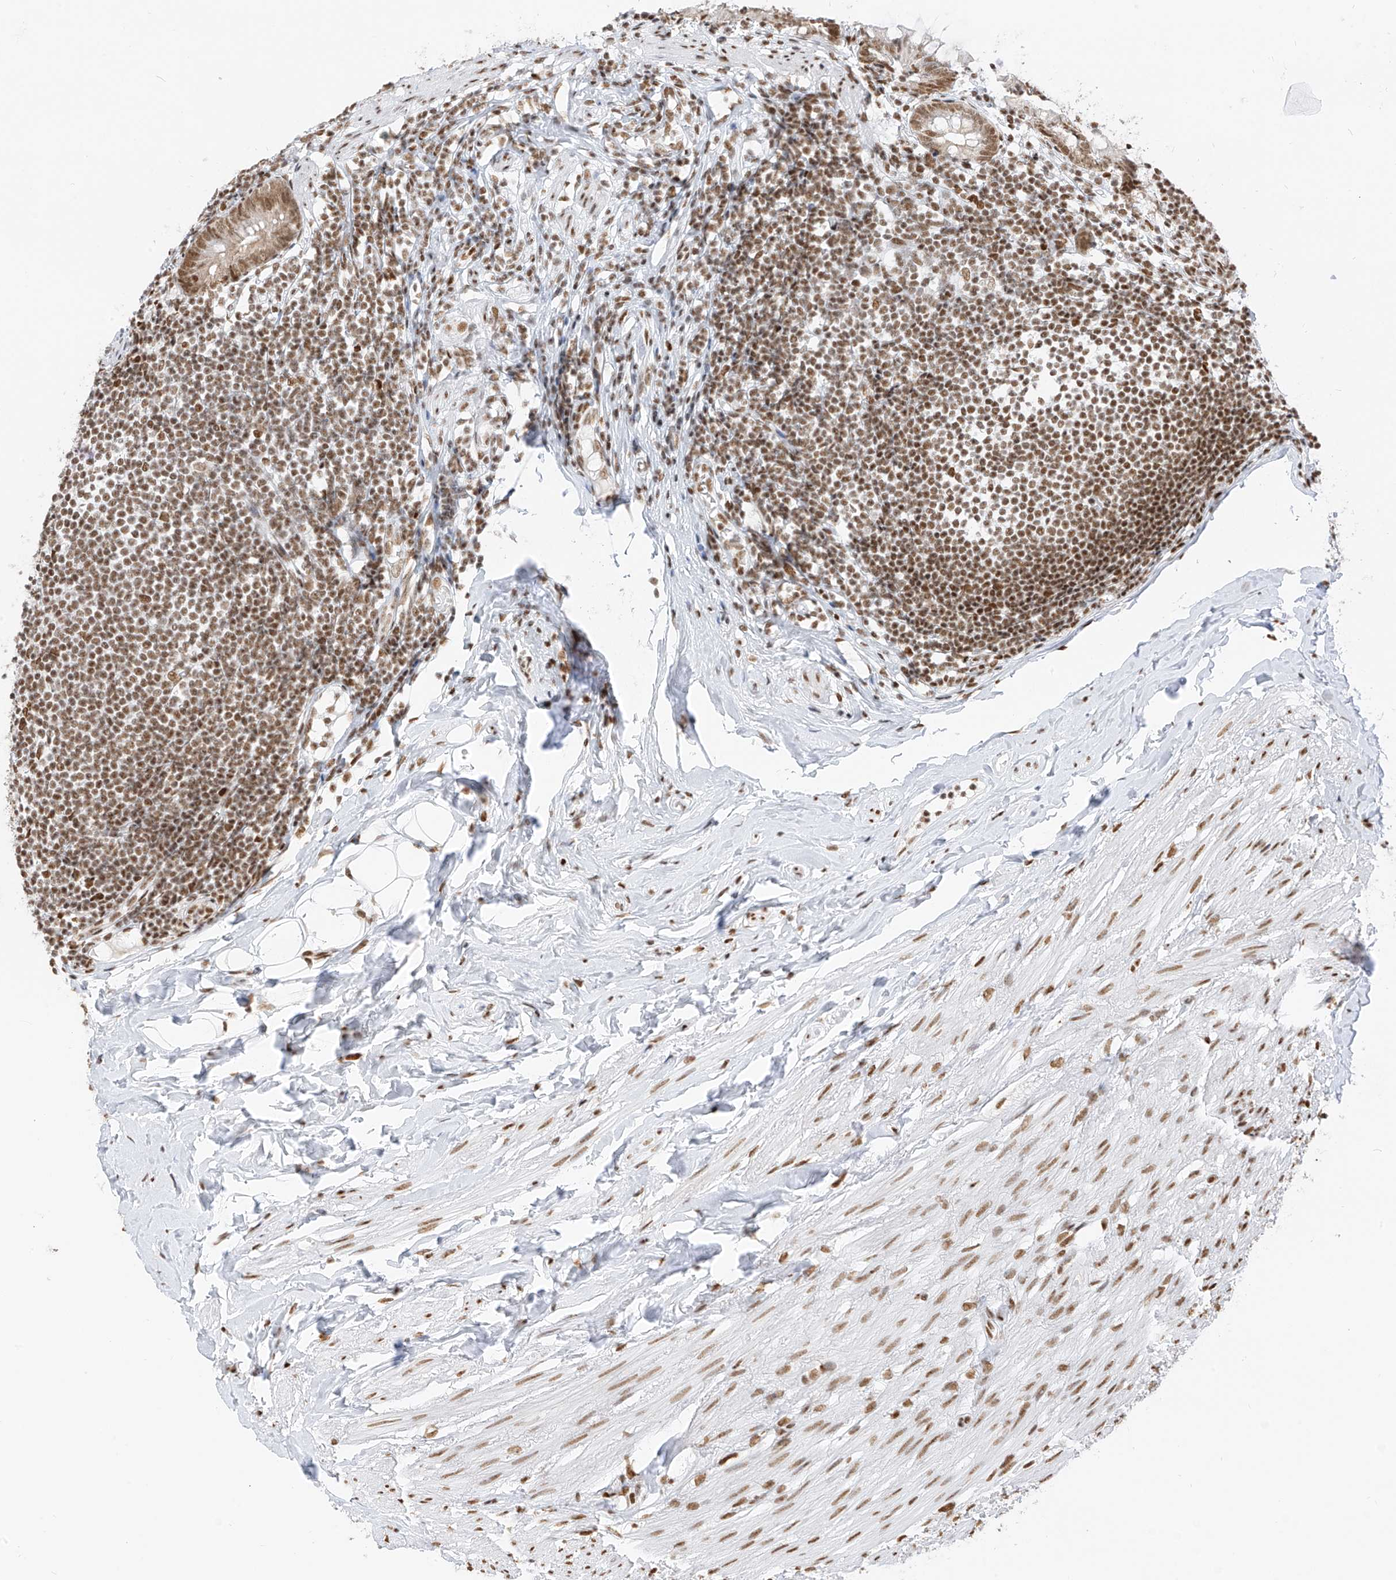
{"staining": {"intensity": "moderate", "quantity": ">75%", "location": "nuclear"}, "tissue": "appendix", "cell_type": "Glandular cells", "image_type": "normal", "snomed": [{"axis": "morphology", "description": "Normal tissue, NOS"}, {"axis": "topography", "description": "Appendix"}], "caption": "Appendix stained with immunohistochemistry (IHC) demonstrates moderate nuclear positivity in about >75% of glandular cells. (IHC, brightfield microscopy, high magnification).", "gene": "SMARCA2", "patient": {"sex": "female", "age": 62}}